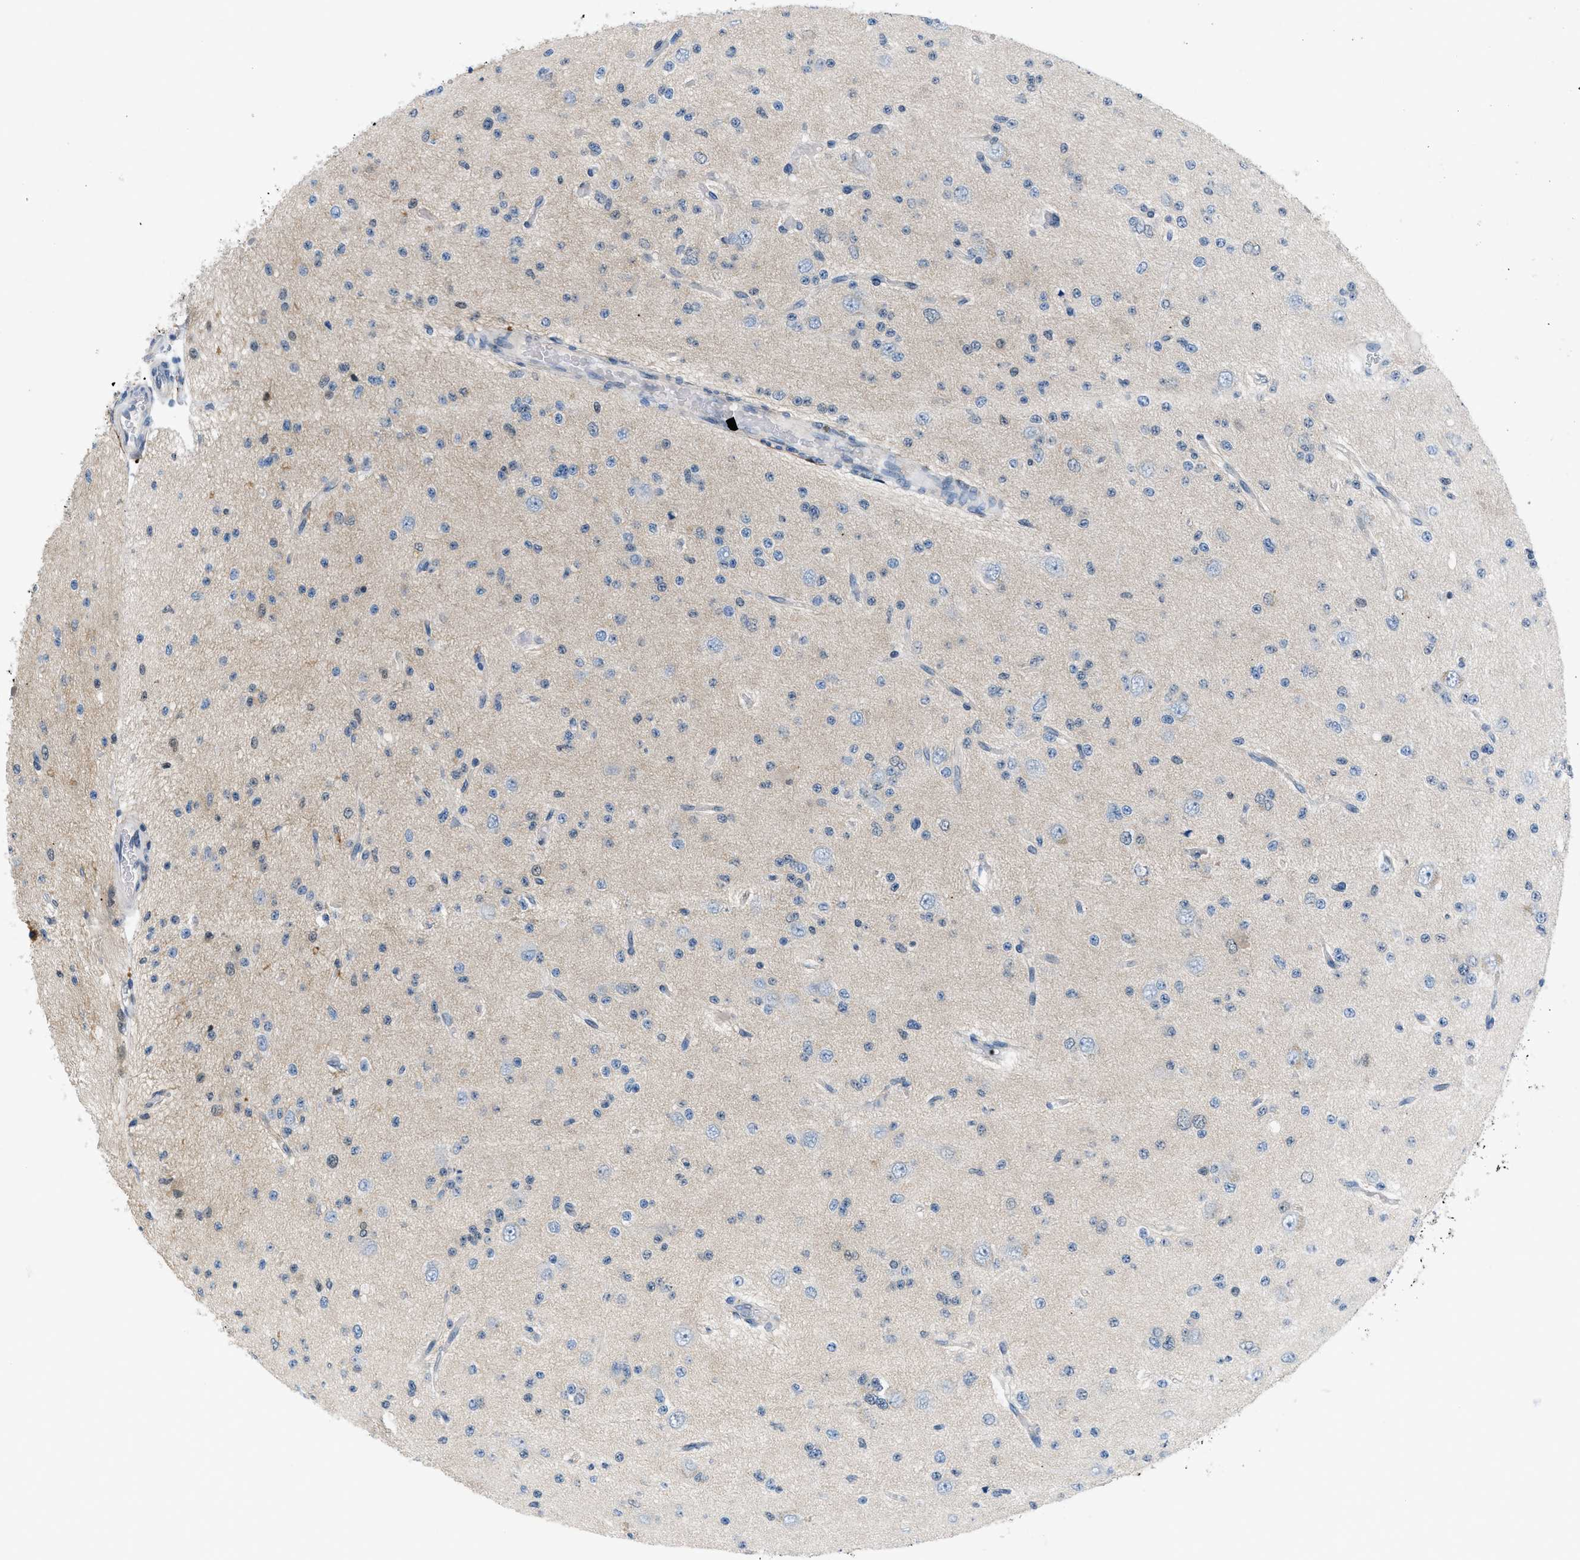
{"staining": {"intensity": "negative", "quantity": "none", "location": "none"}, "tissue": "glioma", "cell_type": "Tumor cells", "image_type": "cancer", "snomed": [{"axis": "morphology", "description": "Glioma, malignant, Low grade"}, {"axis": "topography", "description": "Brain"}], "caption": "DAB immunohistochemical staining of malignant low-grade glioma exhibits no significant positivity in tumor cells.", "gene": "FBN1", "patient": {"sex": "male", "age": 38}}